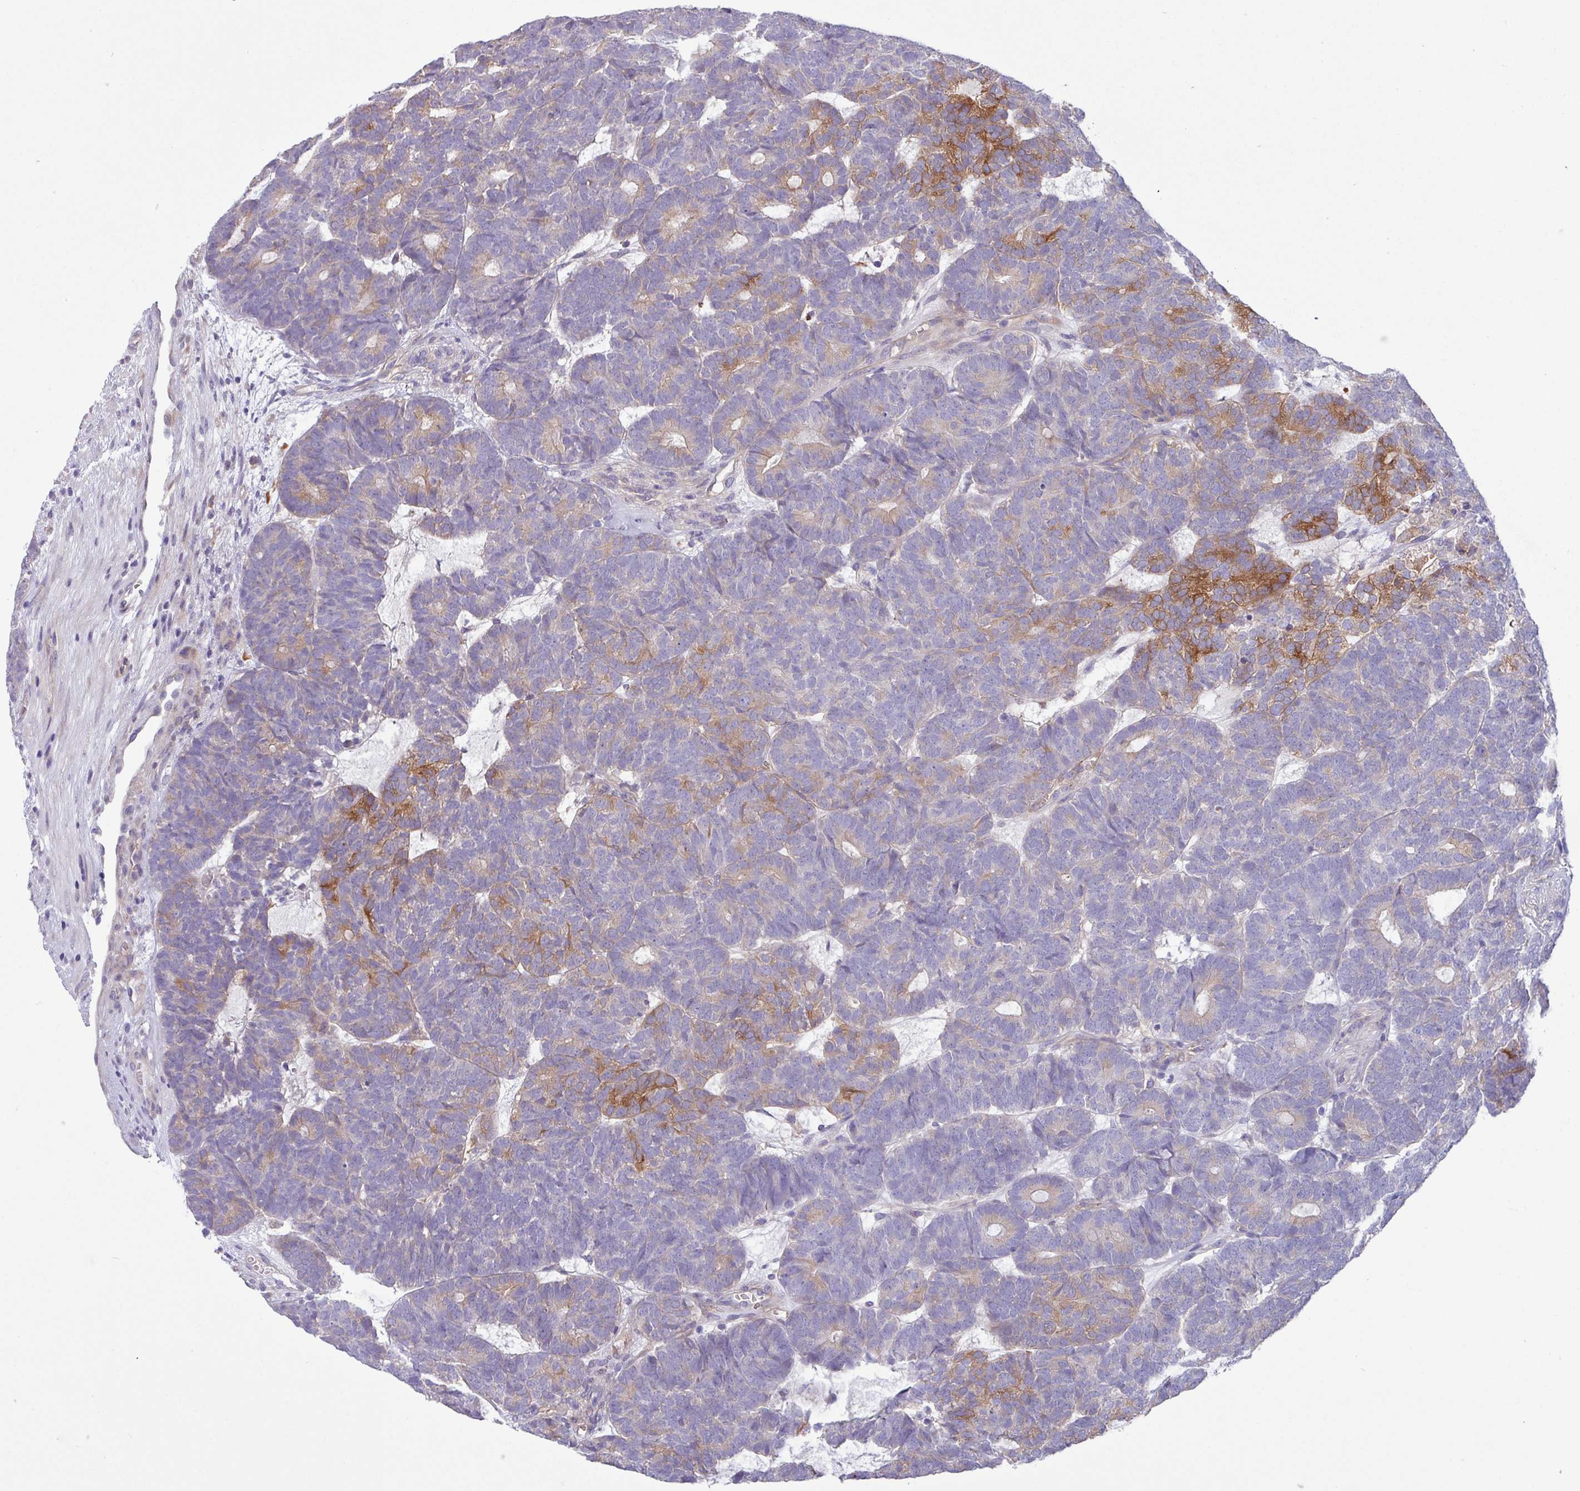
{"staining": {"intensity": "moderate", "quantity": "25%-75%", "location": "cytoplasmic/membranous"}, "tissue": "head and neck cancer", "cell_type": "Tumor cells", "image_type": "cancer", "snomed": [{"axis": "morphology", "description": "Adenocarcinoma, NOS"}, {"axis": "topography", "description": "Head-Neck"}], "caption": "Moderate cytoplasmic/membranous positivity is present in approximately 25%-75% of tumor cells in head and neck cancer (adenocarcinoma).", "gene": "KIRREL3", "patient": {"sex": "female", "age": 81}}